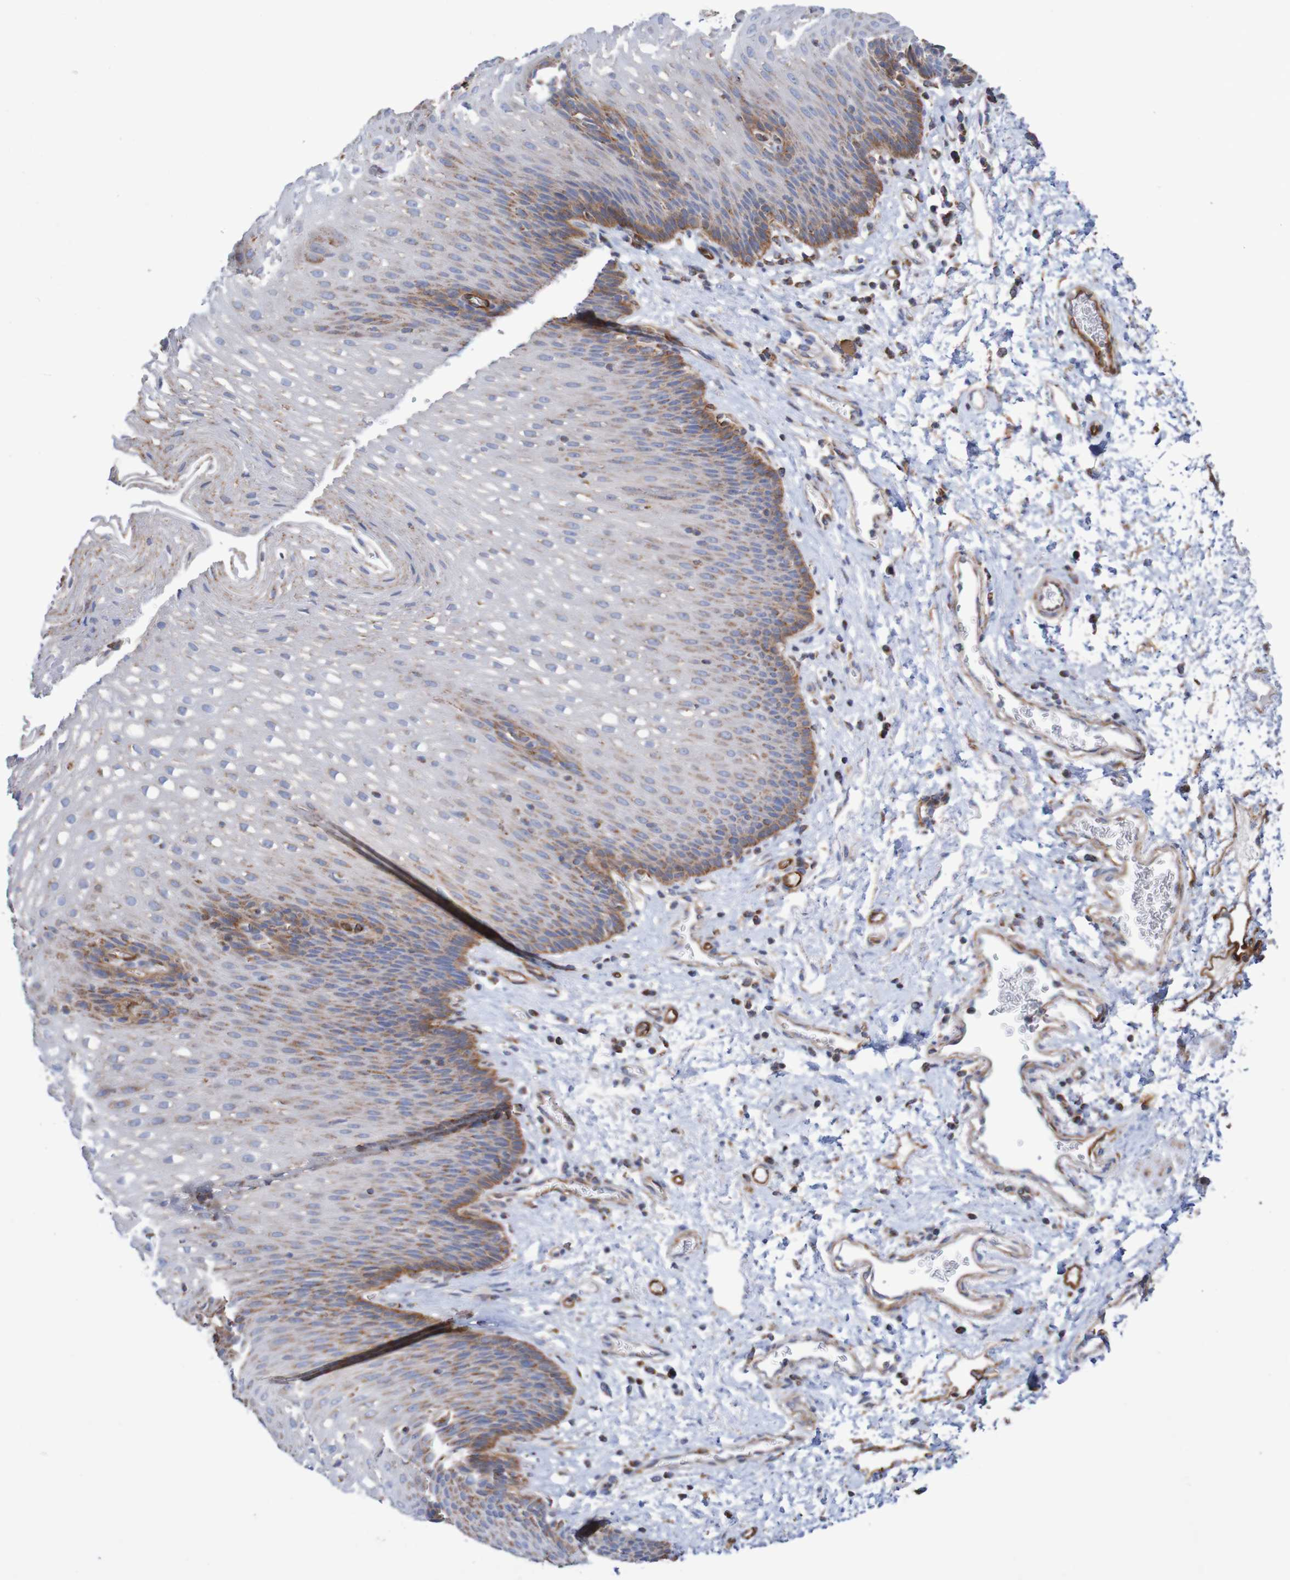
{"staining": {"intensity": "strong", "quantity": "25%-75%", "location": "cytoplasmic/membranous"}, "tissue": "esophagus", "cell_type": "Squamous epithelial cells", "image_type": "normal", "snomed": [{"axis": "morphology", "description": "Normal tissue, NOS"}, {"axis": "topography", "description": "Esophagus"}], "caption": "IHC (DAB) staining of benign esophagus shows strong cytoplasmic/membranous protein expression in about 25%-75% of squamous epithelial cells.", "gene": "MMEL1", "patient": {"sex": "male", "age": 48}}